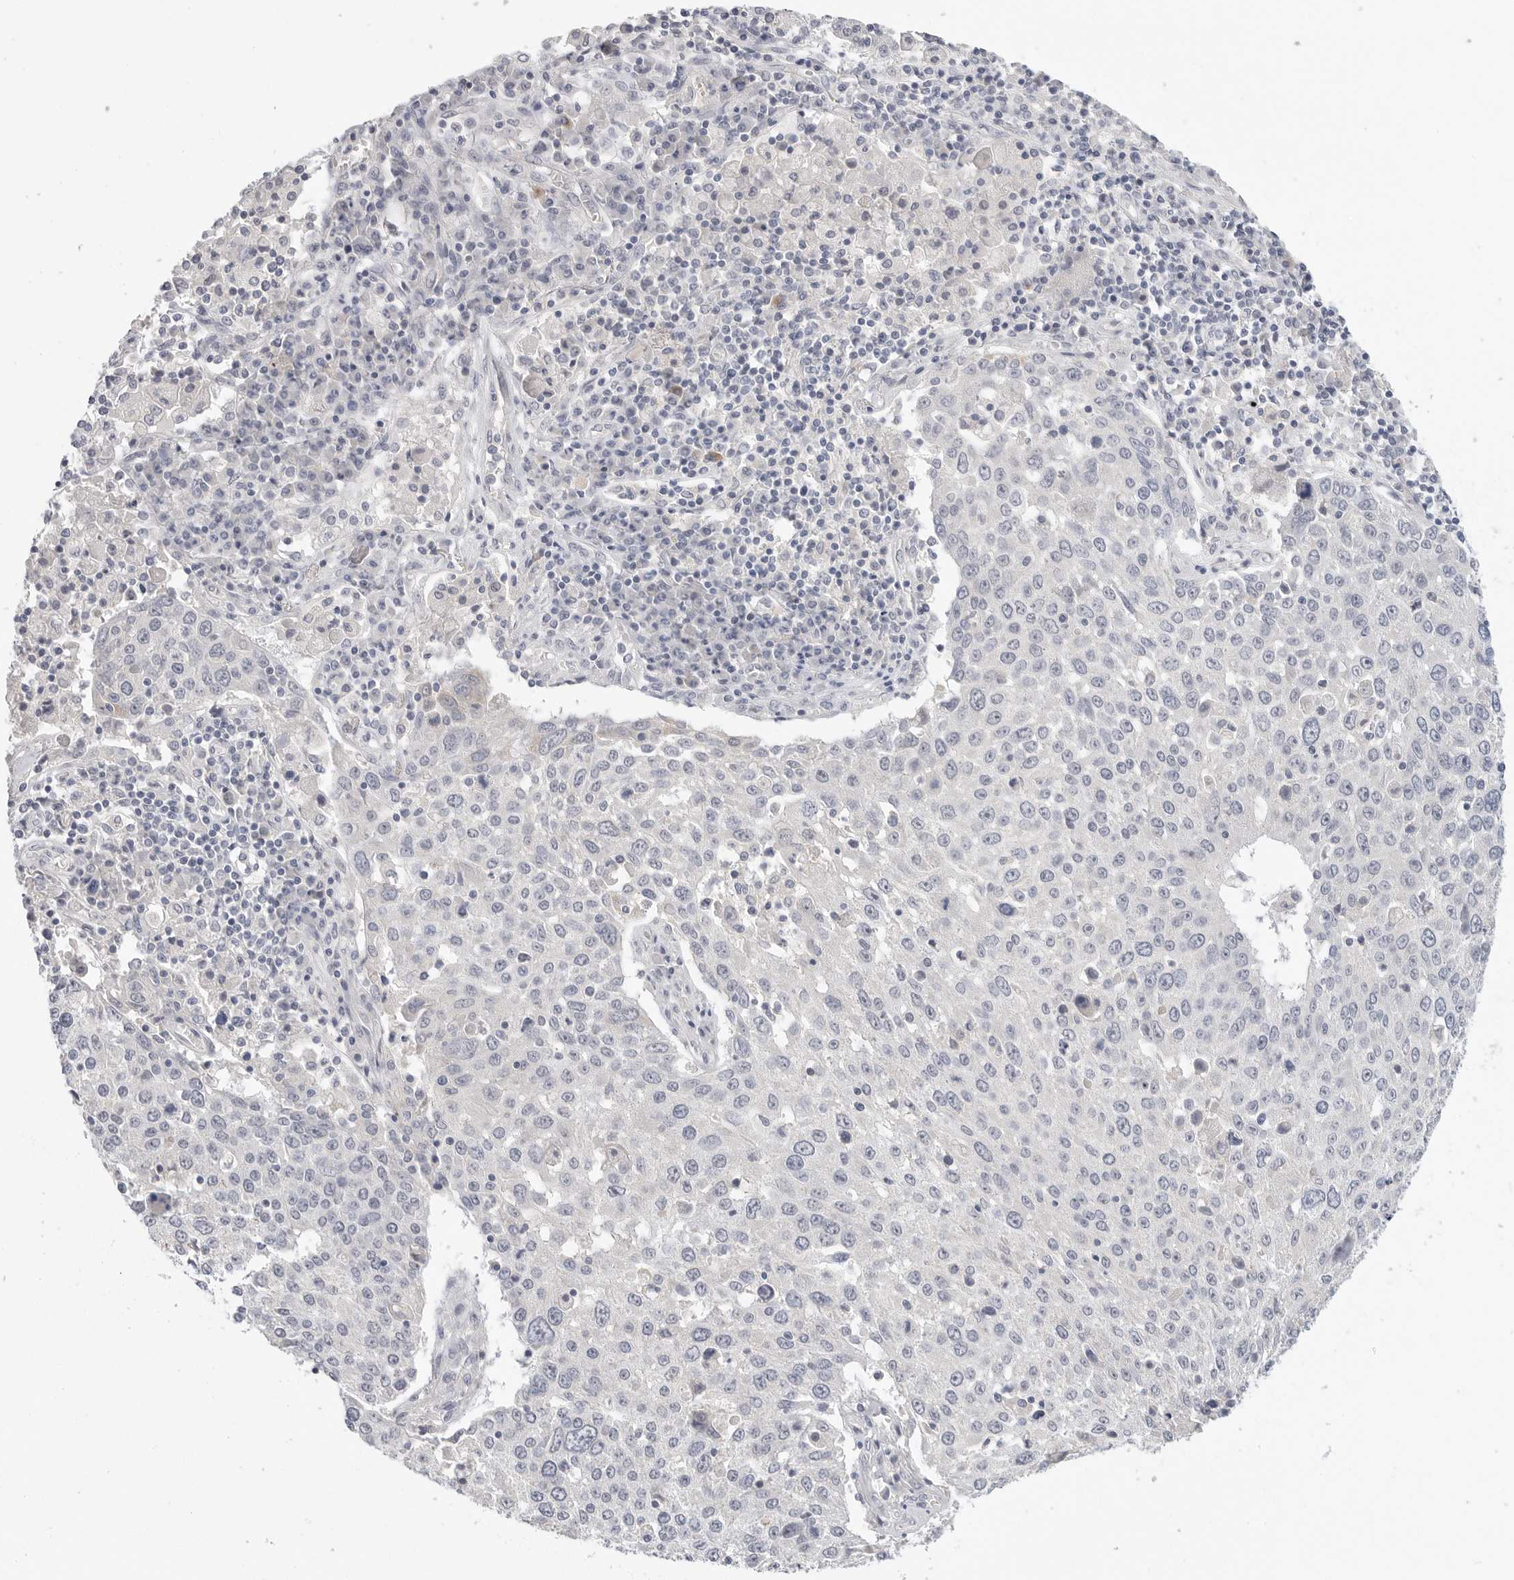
{"staining": {"intensity": "negative", "quantity": "none", "location": "none"}, "tissue": "lung cancer", "cell_type": "Tumor cells", "image_type": "cancer", "snomed": [{"axis": "morphology", "description": "Squamous cell carcinoma, NOS"}, {"axis": "topography", "description": "Lung"}], "caption": "Tumor cells show no significant protein expression in lung cancer.", "gene": "FBN2", "patient": {"sex": "male", "age": 65}}